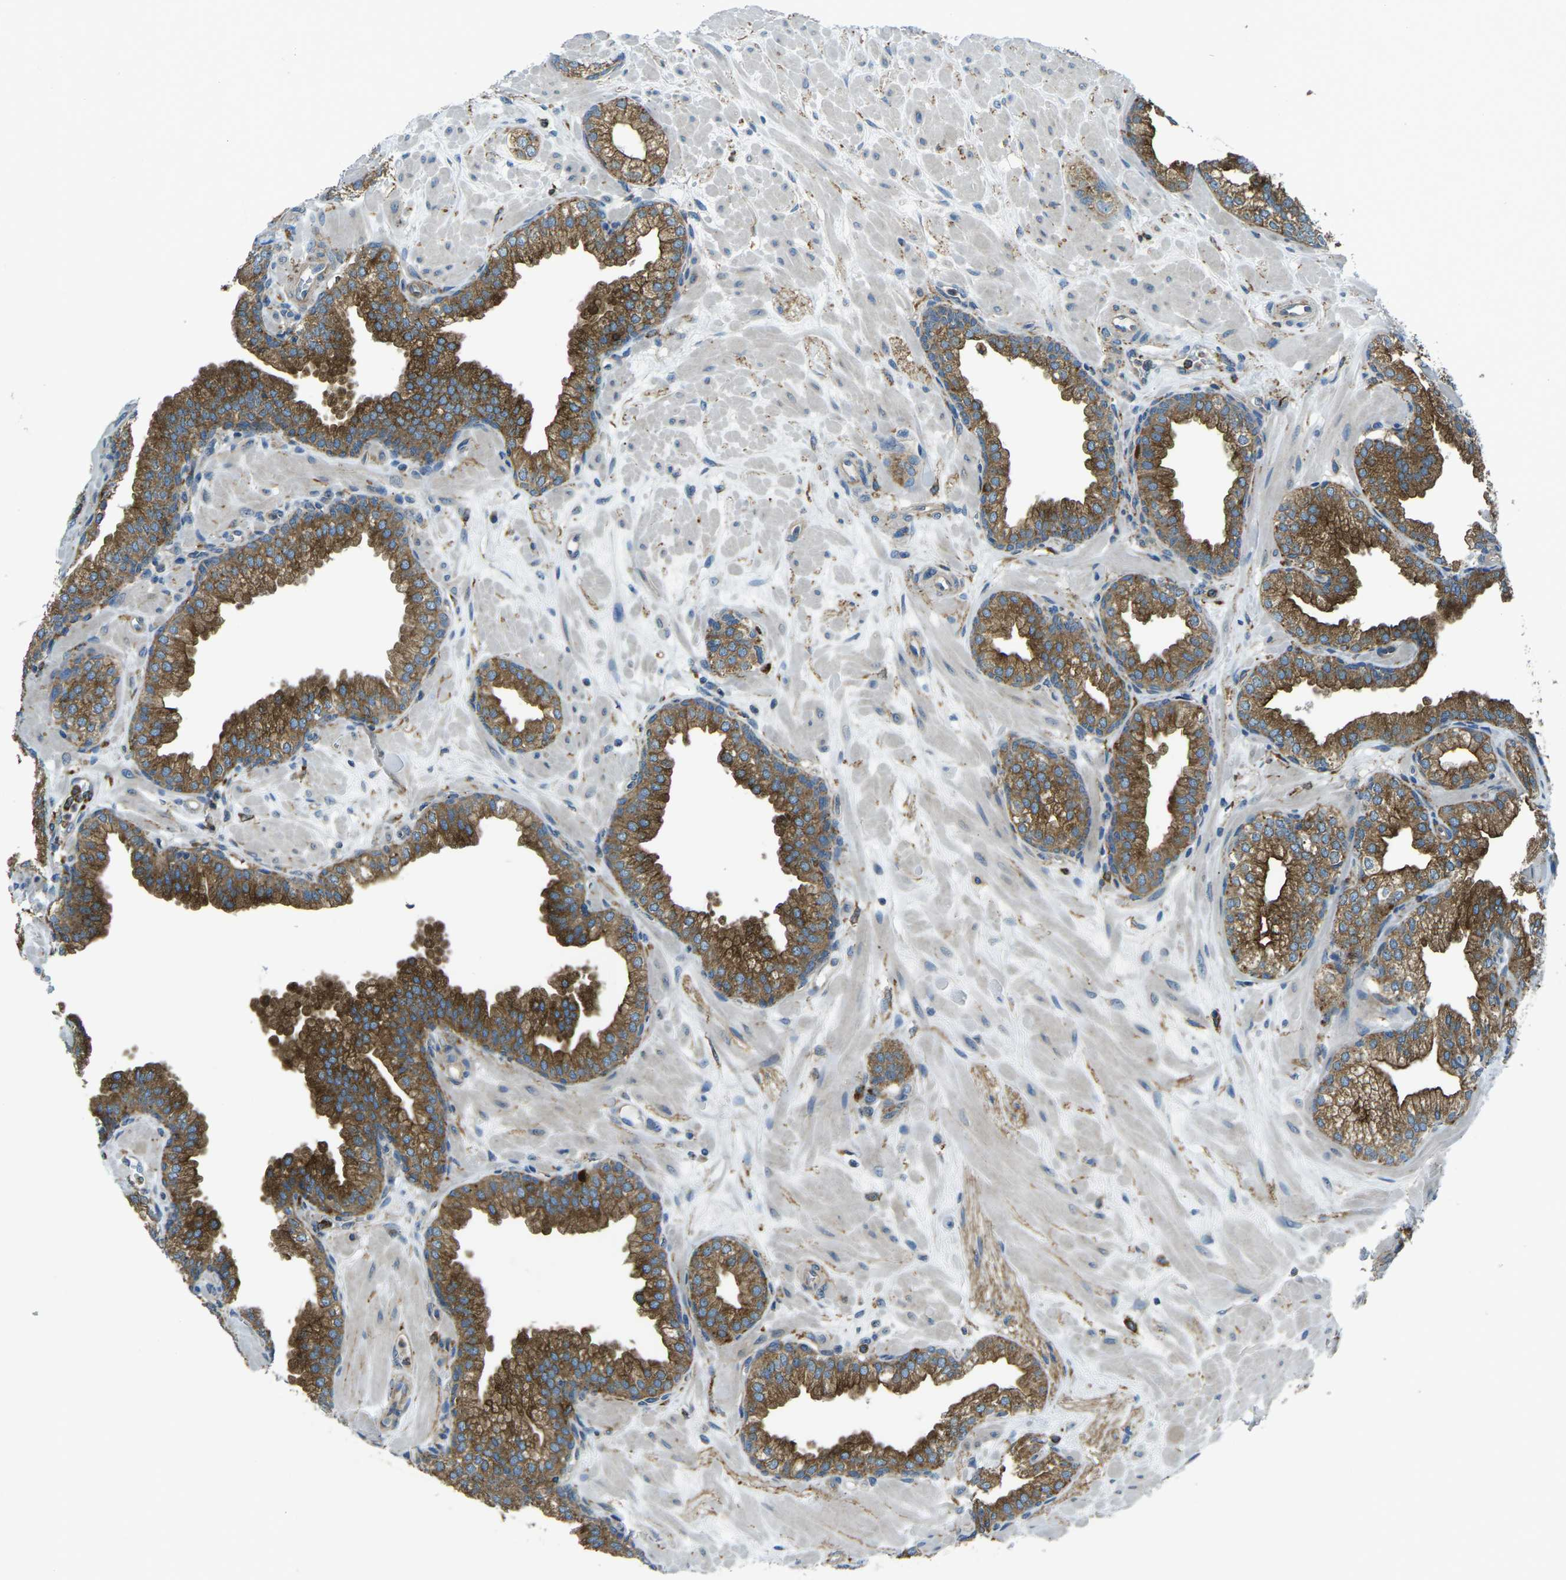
{"staining": {"intensity": "strong", "quantity": ">75%", "location": "cytoplasmic/membranous"}, "tissue": "prostate", "cell_type": "Glandular cells", "image_type": "normal", "snomed": [{"axis": "morphology", "description": "Normal tissue, NOS"}, {"axis": "morphology", "description": "Urothelial carcinoma, Low grade"}, {"axis": "topography", "description": "Urinary bladder"}, {"axis": "topography", "description": "Prostate"}], "caption": "This image shows immunohistochemistry staining of unremarkable prostate, with high strong cytoplasmic/membranous staining in approximately >75% of glandular cells.", "gene": "CDK17", "patient": {"sex": "male", "age": 60}}